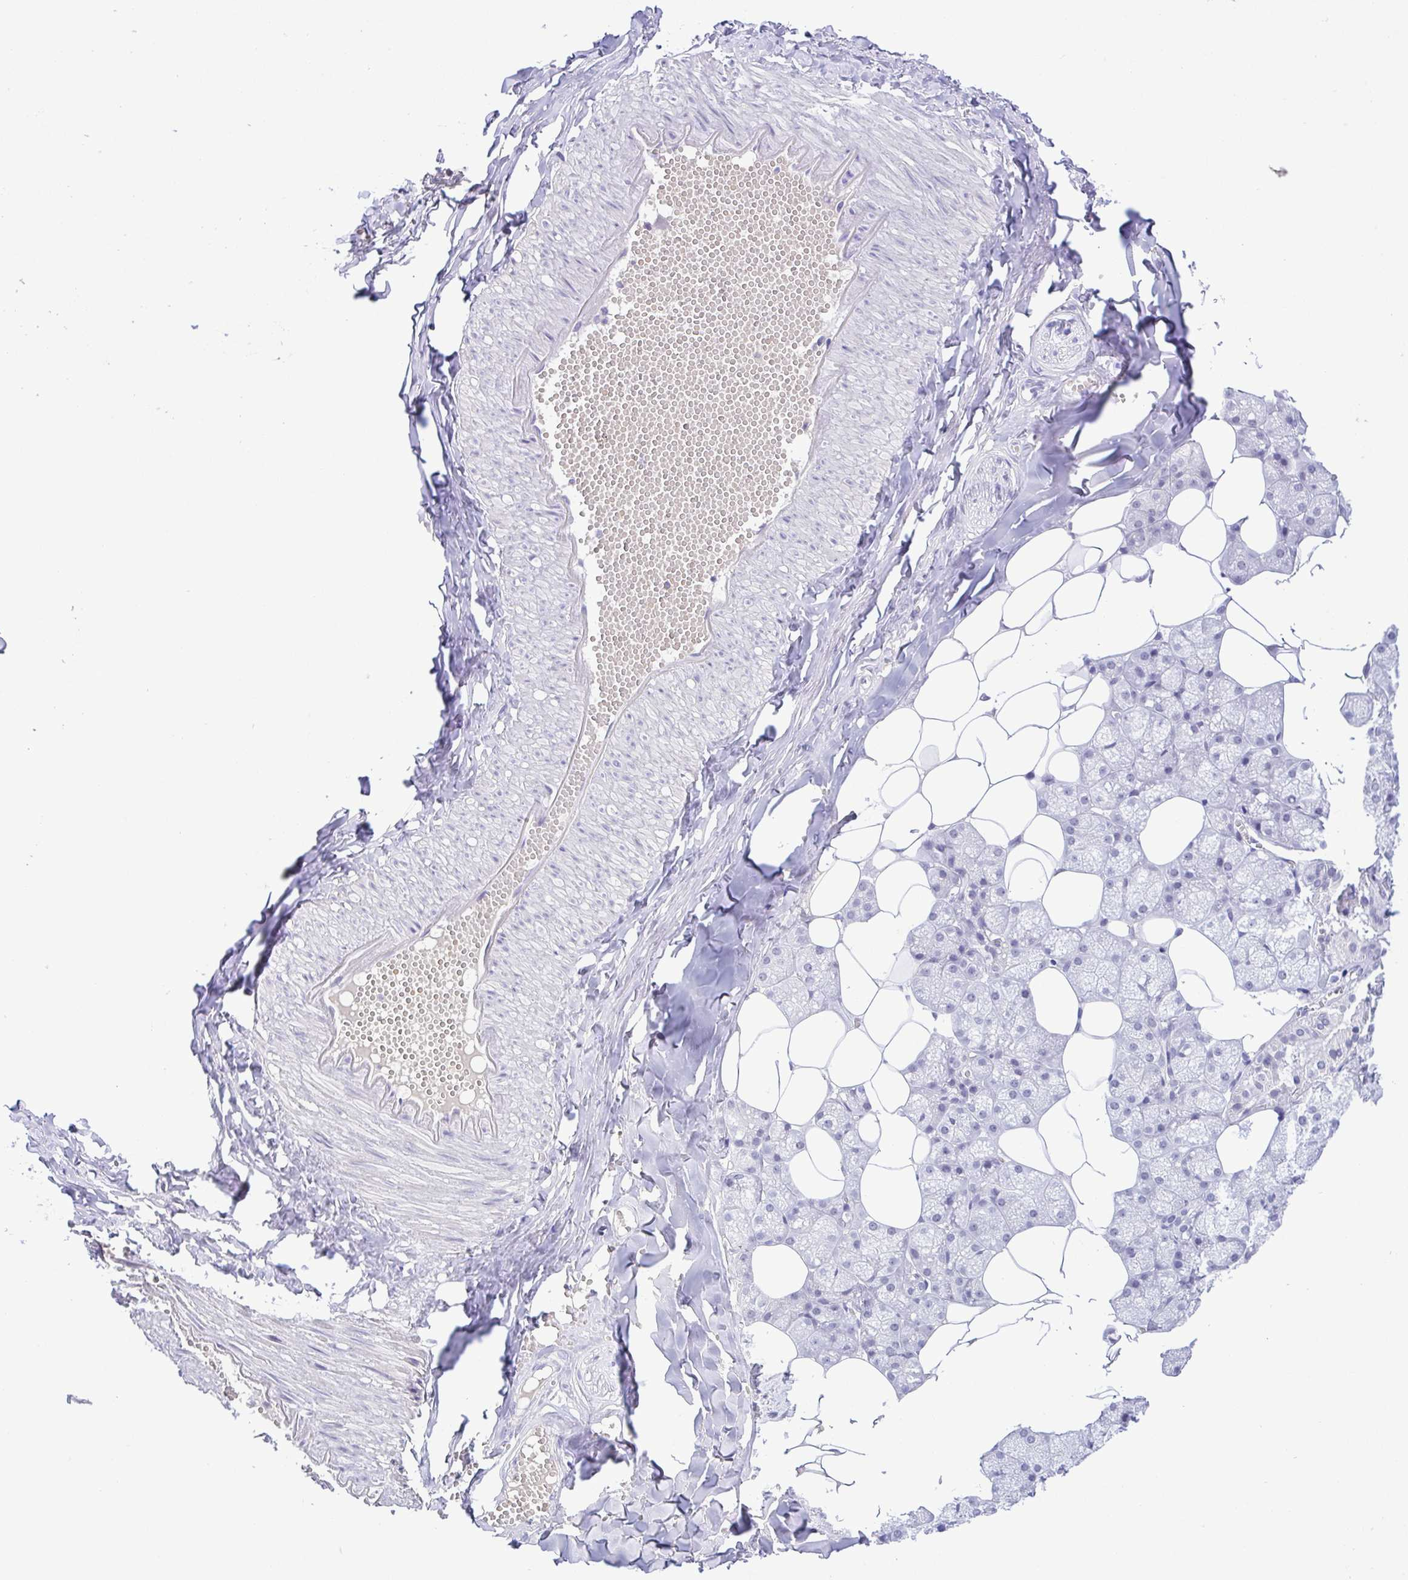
{"staining": {"intensity": "negative", "quantity": "none", "location": "none"}, "tissue": "salivary gland", "cell_type": "Glandular cells", "image_type": "normal", "snomed": [{"axis": "morphology", "description": "Normal tissue, NOS"}, {"axis": "topography", "description": "Salivary gland"}, {"axis": "topography", "description": "Peripheral nerve tissue"}], "caption": "Human salivary gland stained for a protein using IHC shows no expression in glandular cells.", "gene": "TIPIN", "patient": {"sex": "male", "age": 38}}